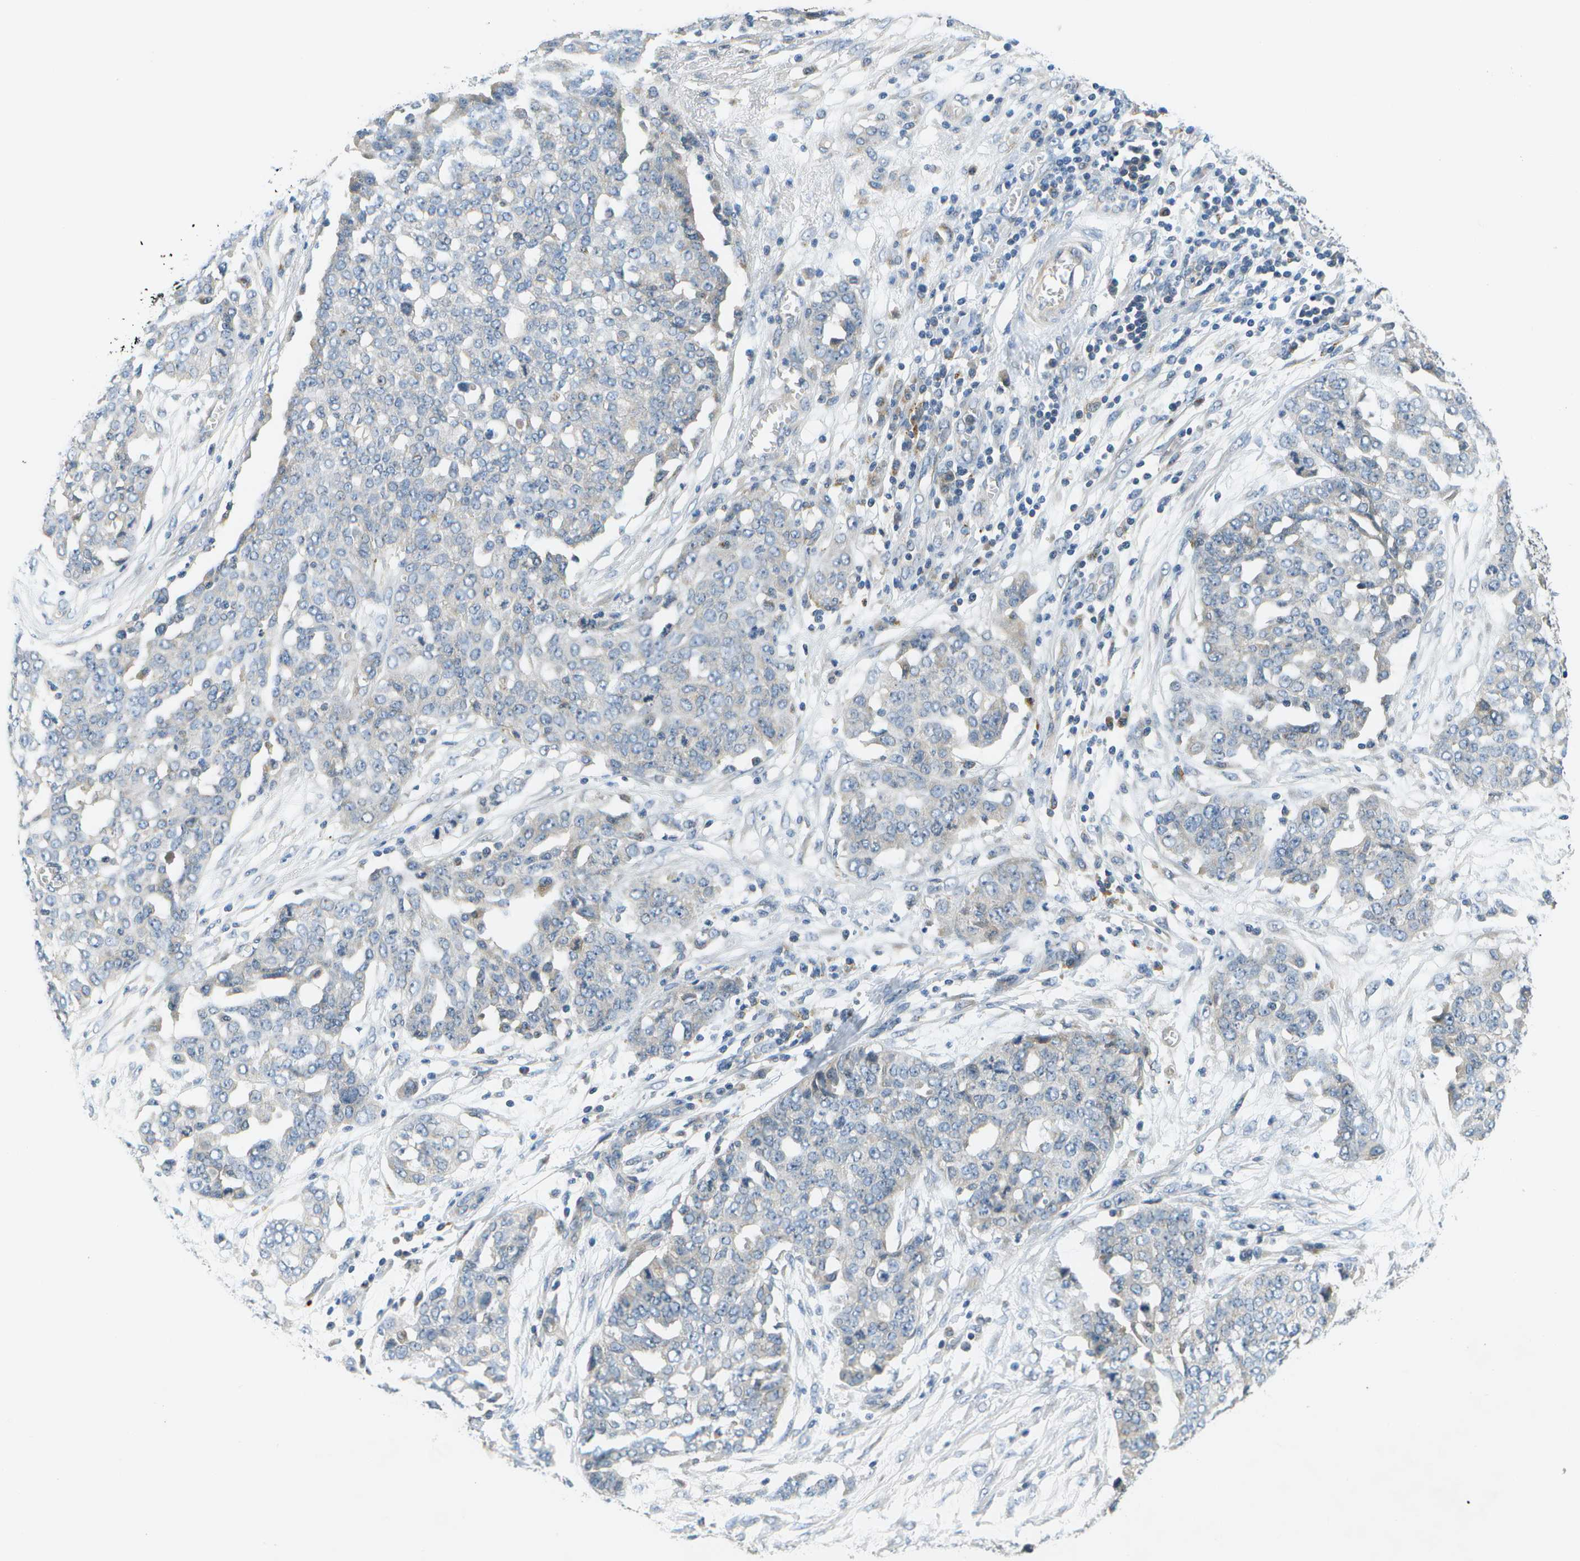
{"staining": {"intensity": "negative", "quantity": "none", "location": "none"}, "tissue": "ovarian cancer", "cell_type": "Tumor cells", "image_type": "cancer", "snomed": [{"axis": "morphology", "description": "Cystadenocarcinoma, serous, NOS"}, {"axis": "topography", "description": "Soft tissue"}, {"axis": "topography", "description": "Ovary"}], "caption": "This is an immunohistochemistry (IHC) image of serous cystadenocarcinoma (ovarian). There is no positivity in tumor cells.", "gene": "SLC25A20", "patient": {"sex": "female", "age": 57}}